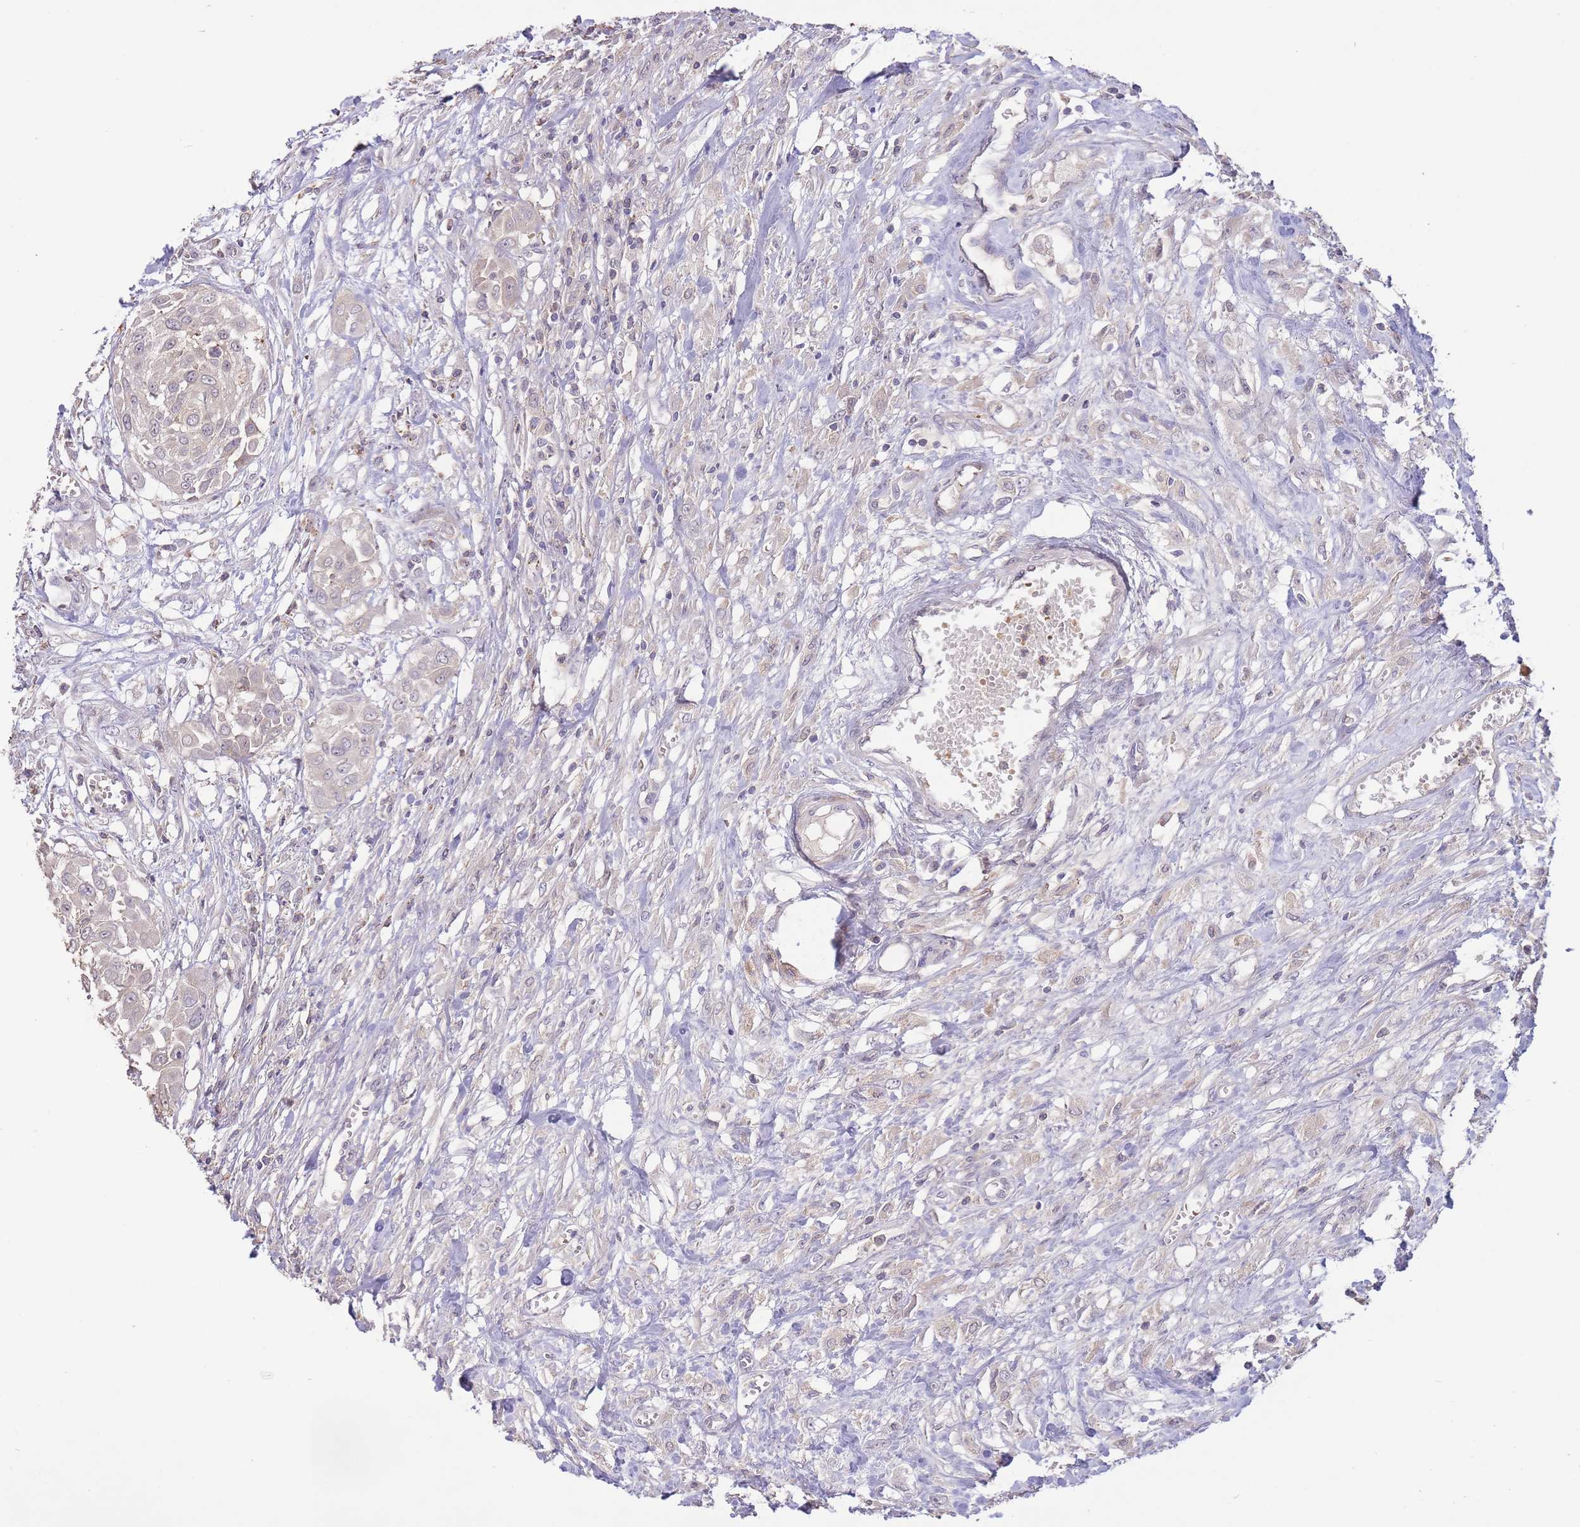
{"staining": {"intensity": "negative", "quantity": "none", "location": "none"}, "tissue": "urothelial cancer", "cell_type": "Tumor cells", "image_type": "cancer", "snomed": [{"axis": "morphology", "description": "Urothelial carcinoma, High grade"}, {"axis": "topography", "description": "Urinary bladder"}], "caption": "Tumor cells are negative for protein expression in human high-grade urothelial carcinoma.", "gene": "ZNF304", "patient": {"sex": "male", "age": 57}}